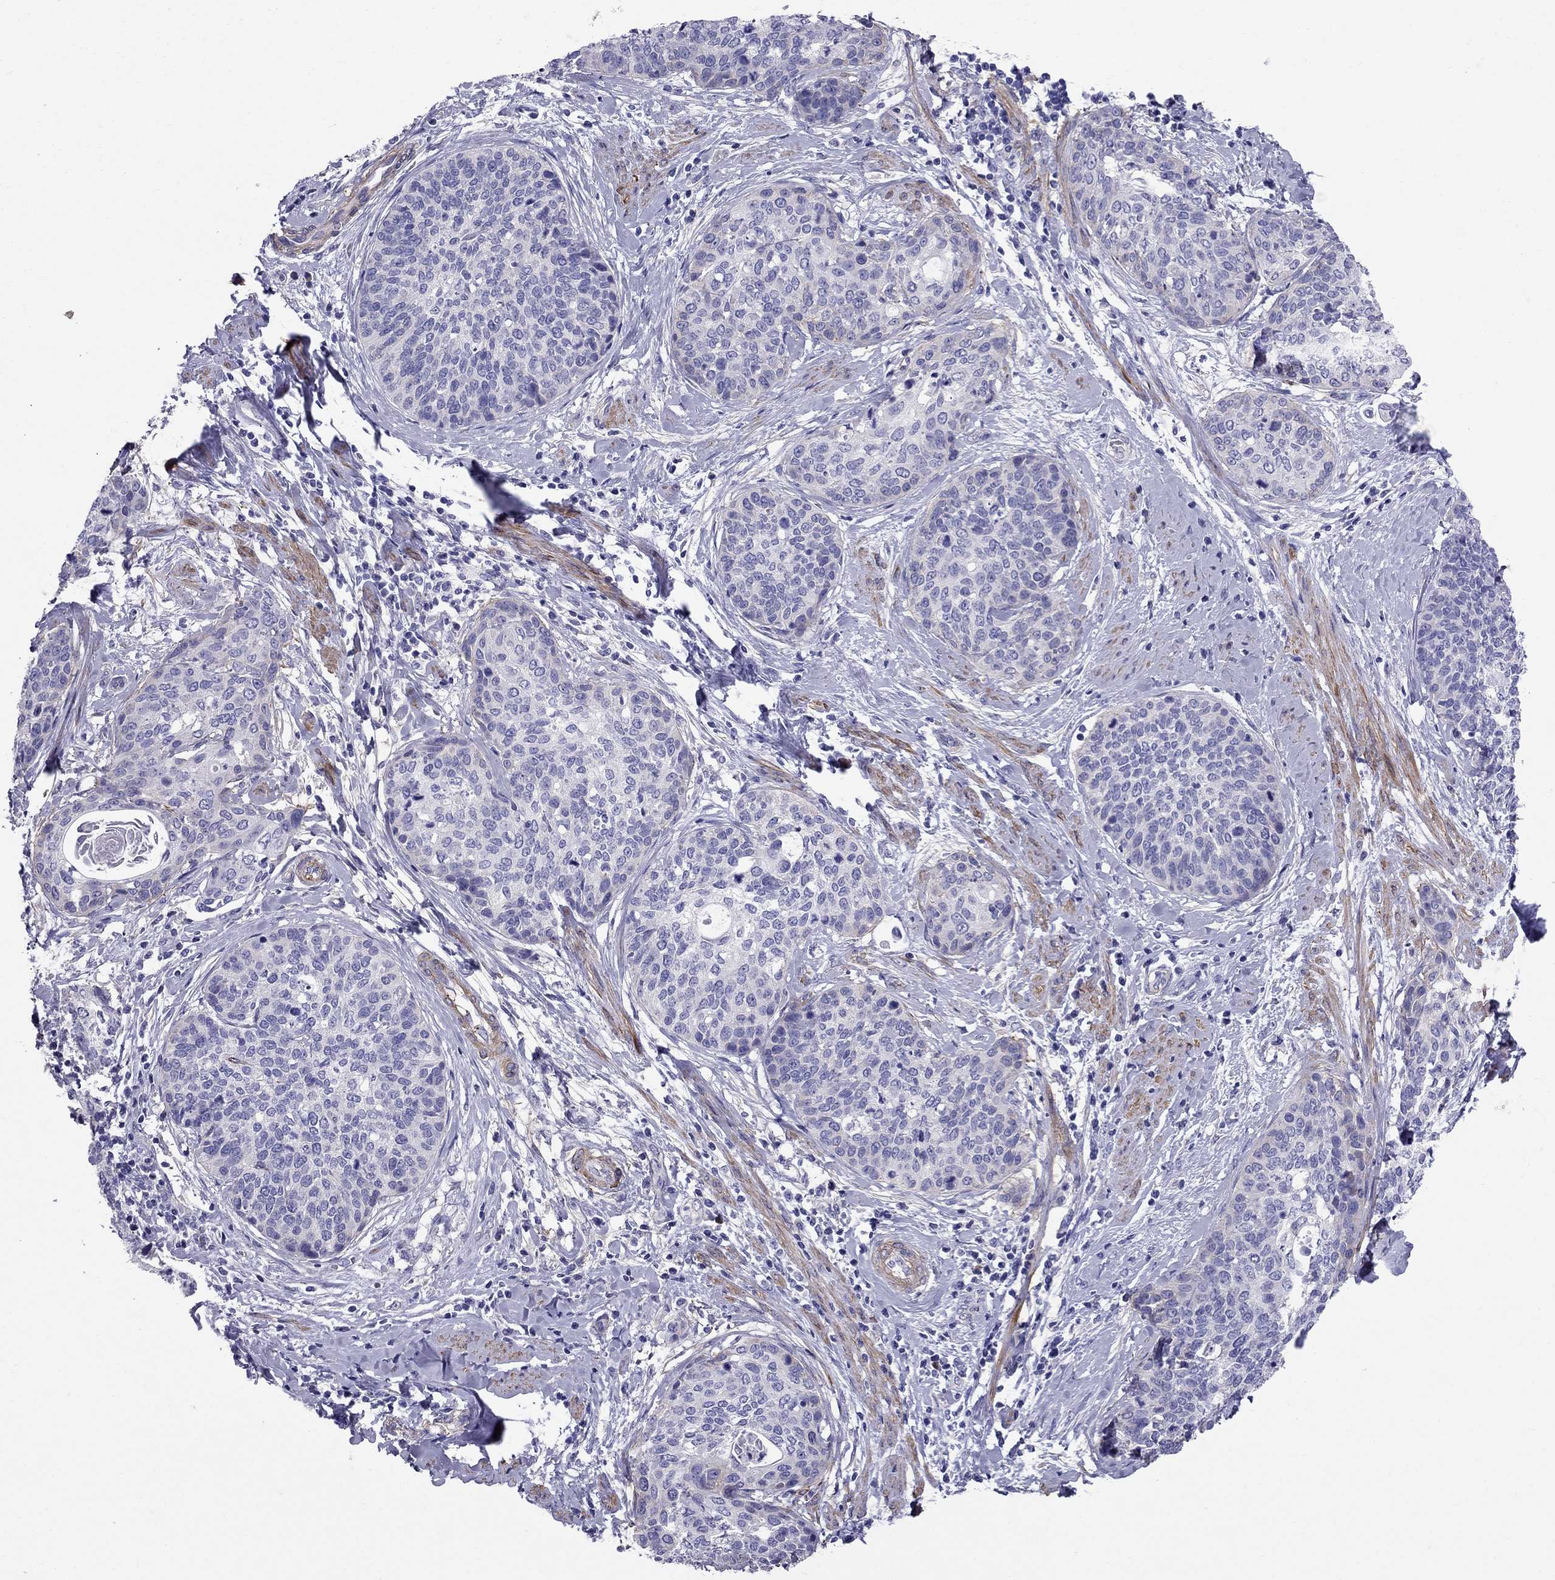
{"staining": {"intensity": "negative", "quantity": "none", "location": "none"}, "tissue": "cervical cancer", "cell_type": "Tumor cells", "image_type": "cancer", "snomed": [{"axis": "morphology", "description": "Squamous cell carcinoma, NOS"}, {"axis": "topography", "description": "Cervix"}], "caption": "Tumor cells are negative for protein expression in human cervical cancer. Brightfield microscopy of immunohistochemistry stained with DAB (brown) and hematoxylin (blue), captured at high magnification.", "gene": "GPR50", "patient": {"sex": "female", "age": 69}}